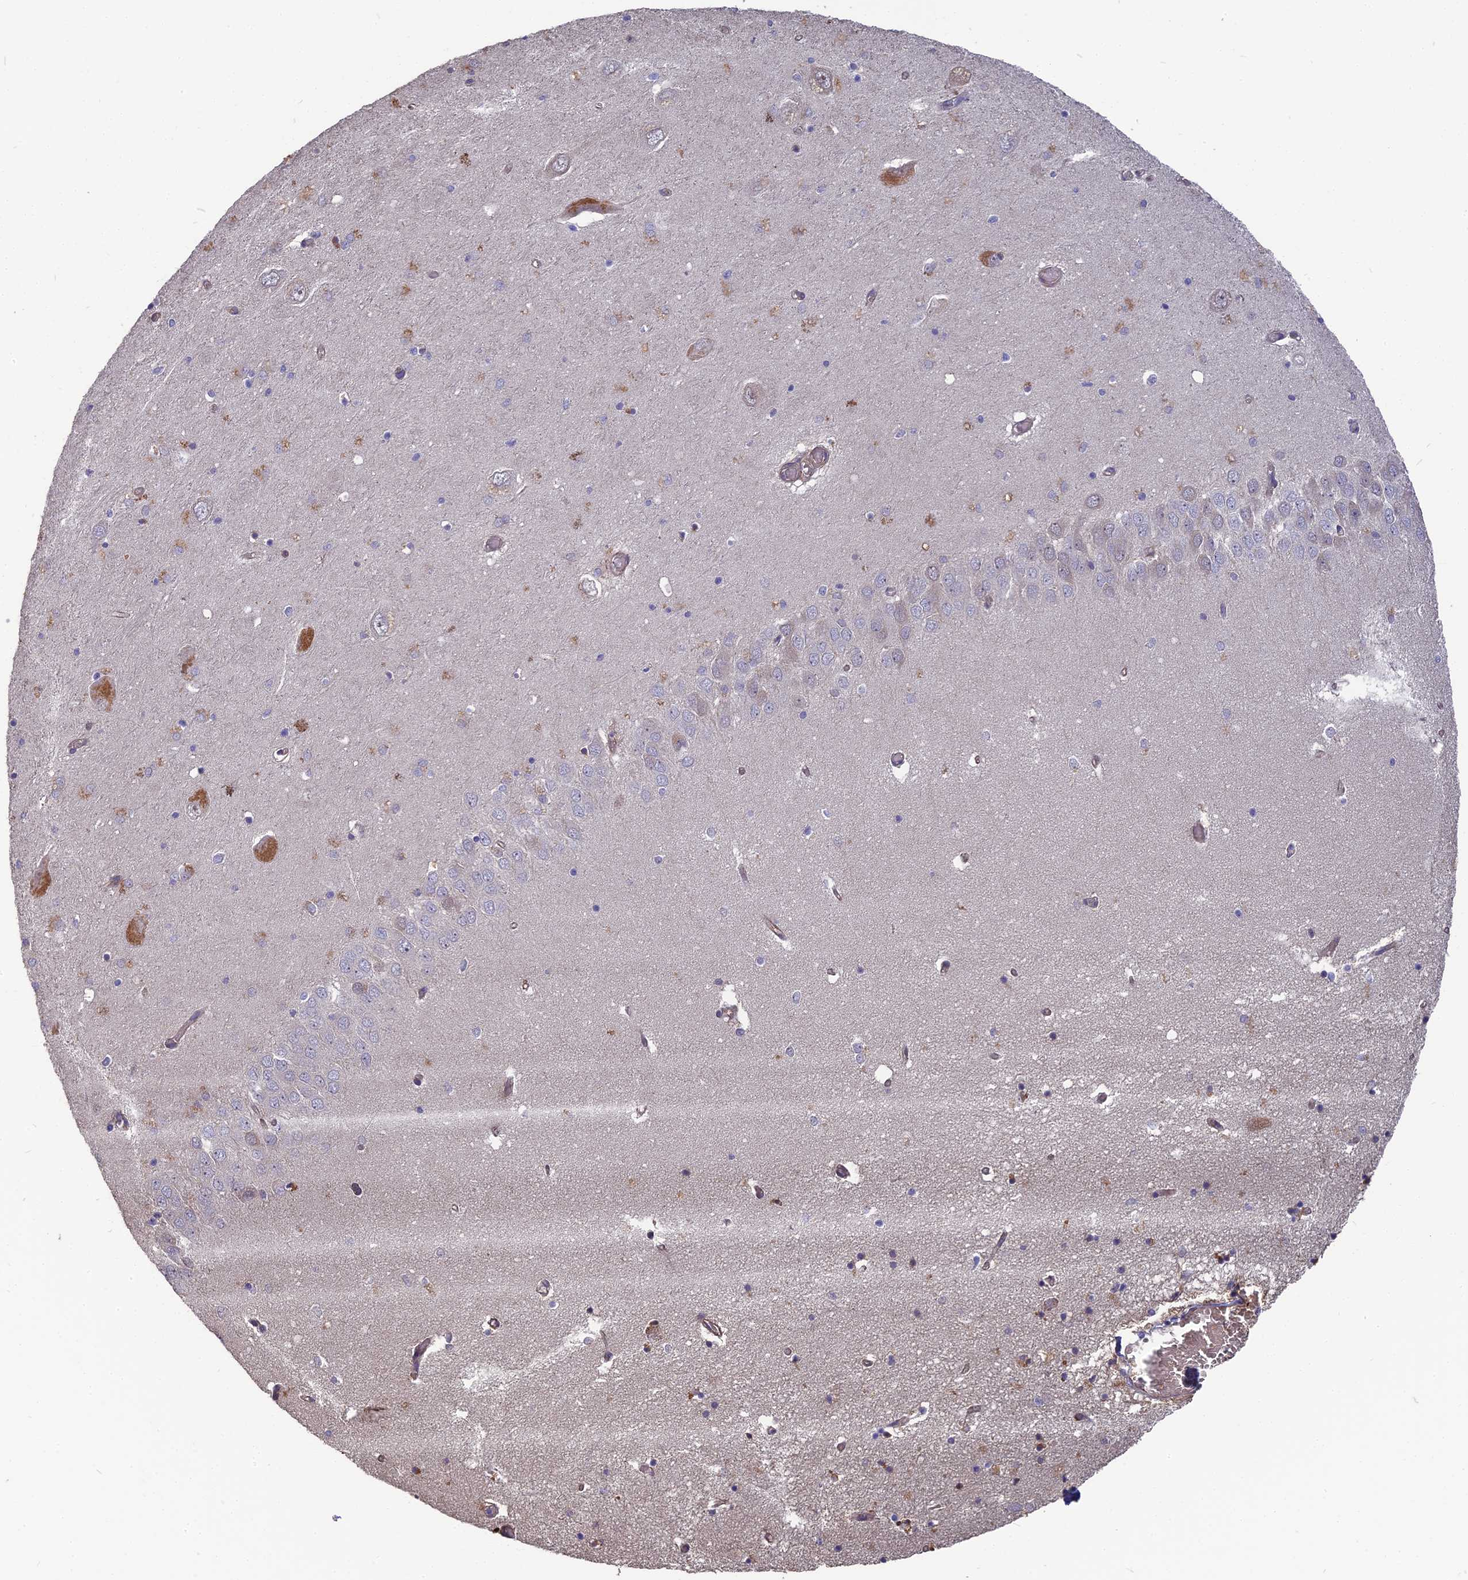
{"staining": {"intensity": "moderate", "quantity": "<25%", "location": "cytoplasmic/membranous"}, "tissue": "hippocampus", "cell_type": "Glial cells", "image_type": "normal", "snomed": [{"axis": "morphology", "description": "Normal tissue, NOS"}, {"axis": "topography", "description": "Hippocampus"}], "caption": "This is a micrograph of IHC staining of benign hippocampus, which shows moderate staining in the cytoplasmic/membranous of glial cells.", "gene": "ERMAP", "patient": {"sex": "male", "age": 70}}